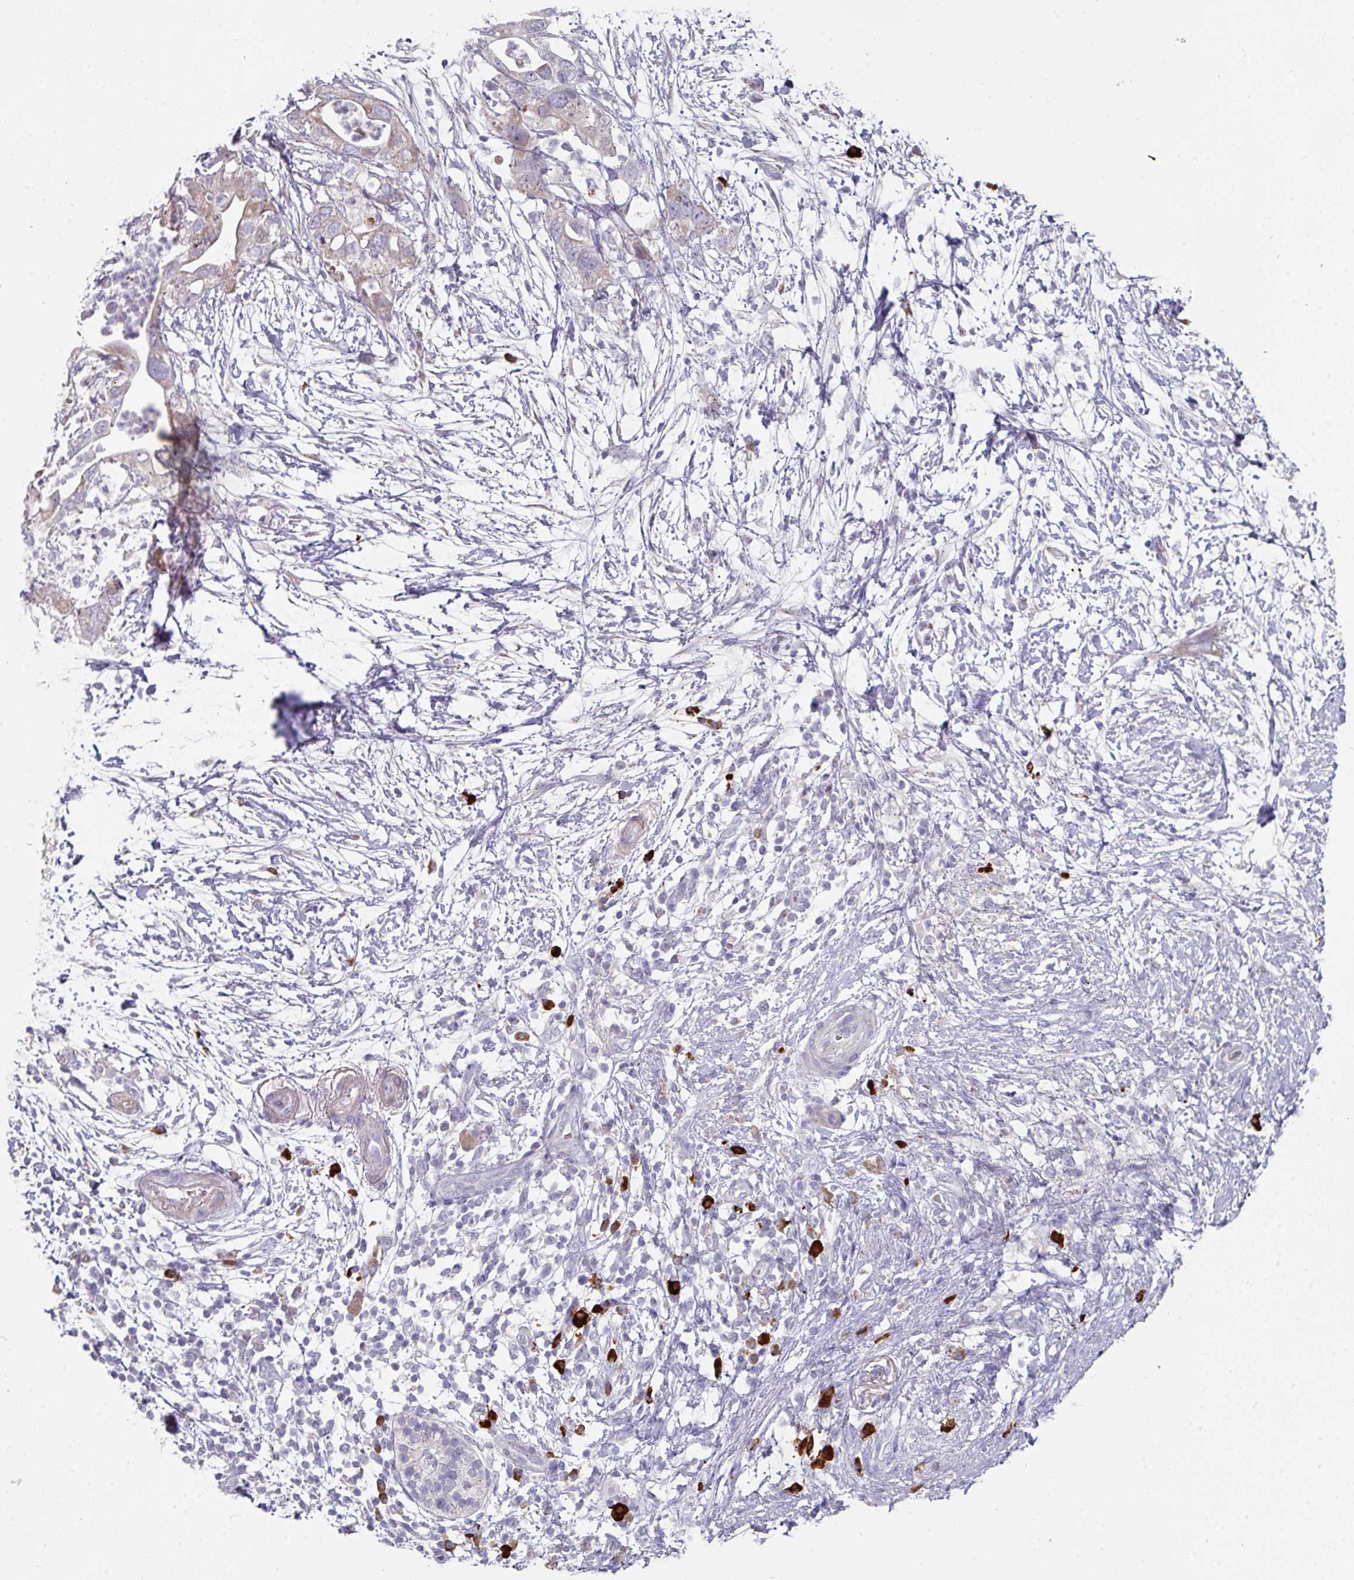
{"staining": {"intensity": "weak", "quantity": "25%-75%", "location": "cytoplasmic/membranous"}, "tissue": "pancreatic cancer", "cell_type": "Tumor cells", "image_type": "cancer", "snomed": [{"axis": "morphology", "description": "Adenocarcinoma, NOS"}, {"axis": "topography", "description": "Pancreas"}], "caption": "Adenocarcinoma (pancreatic) stained for a protein shows weak cytoplasmic/membranous positivity in tumor cells. The staining is performed using DAB (3,3'-diaminobenzidine) brown chromogen to label protein expression. The nuclei are counter-stained blue using hematoxylin.", "gene": "IL4R", "patient": {"sex": "female", "age": 72}}